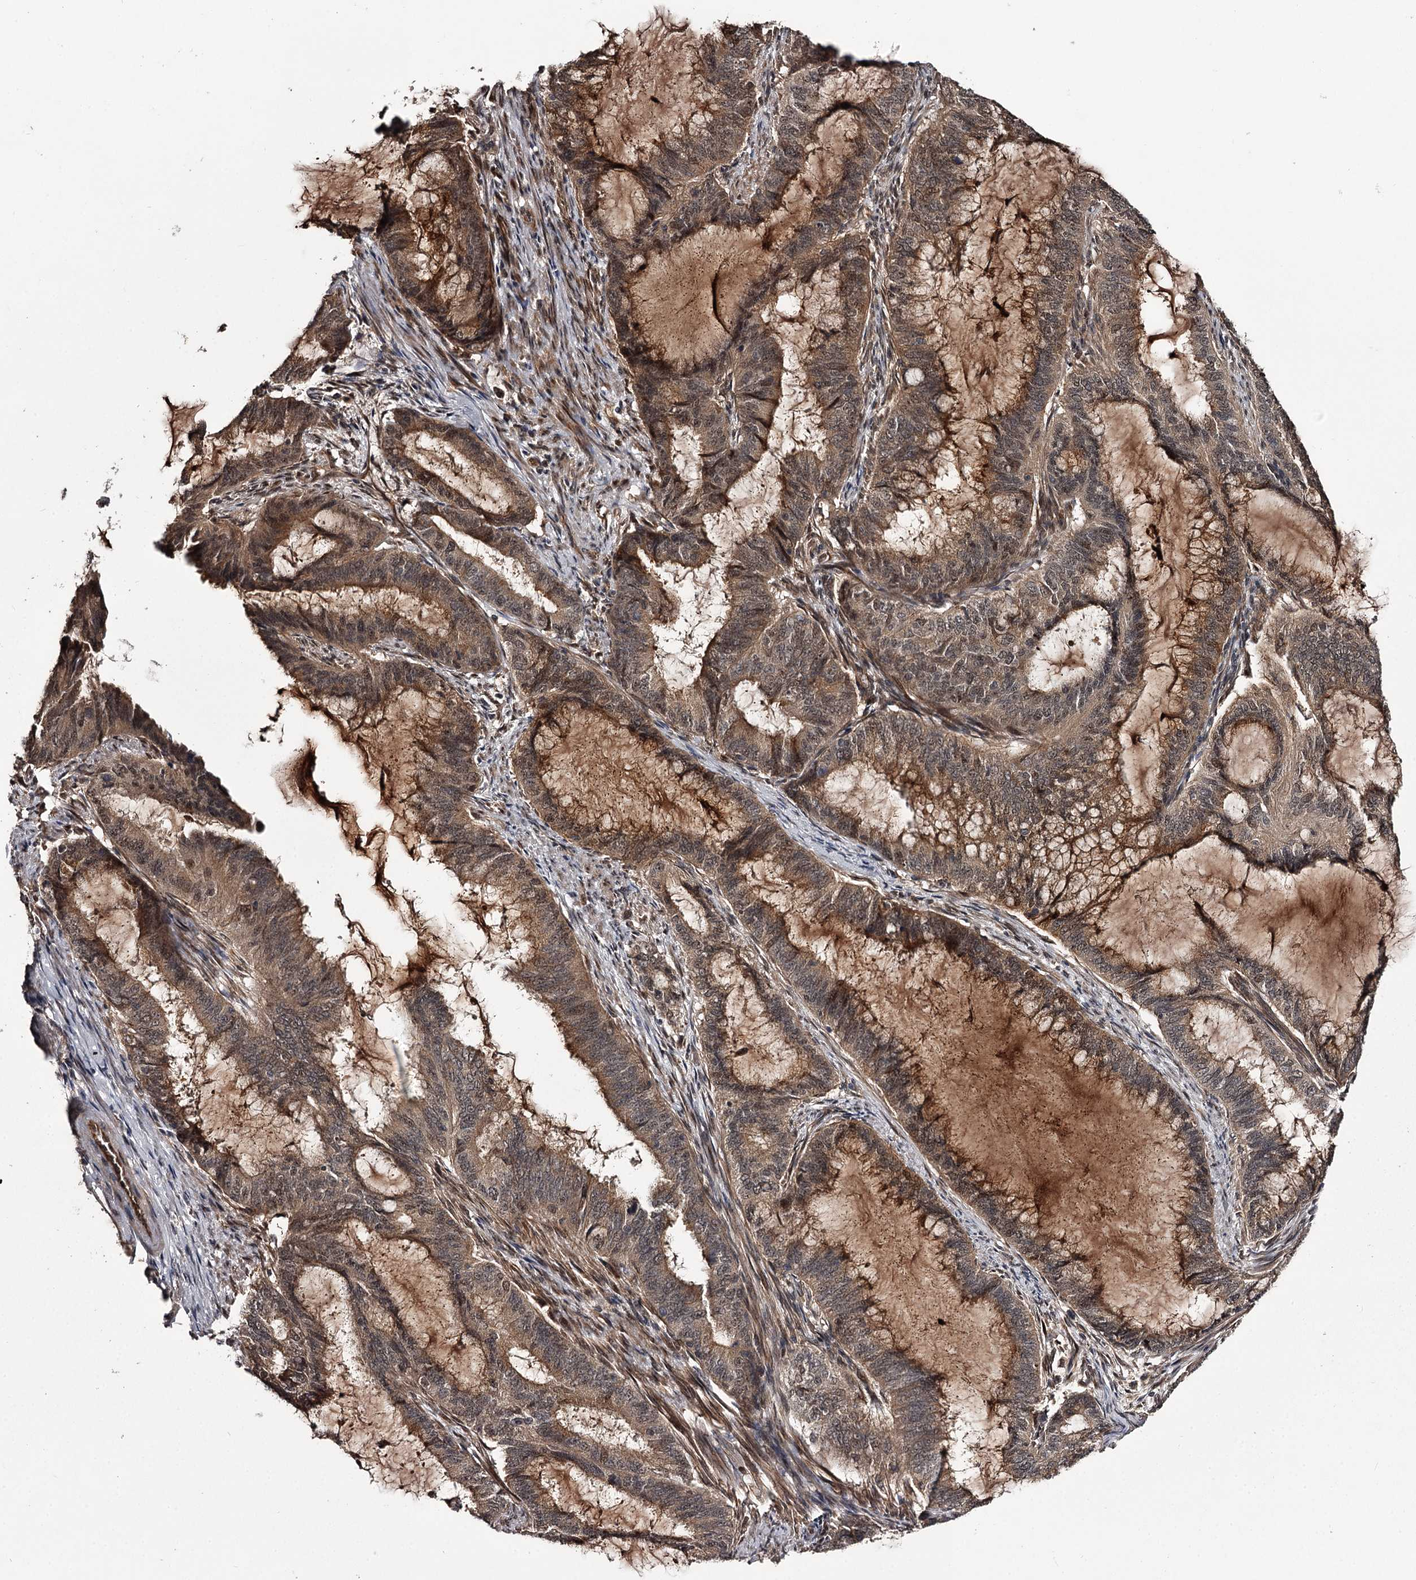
{"staining": {"intensity": "moderate", "quantity": ">75%", "location": "cytoplasmic/membranous"}, "tissue": "endometrial cancer", "cell_type": "Tumor cells", "image_type": "cancer", "snomed": [{"axis": "morphology", "description": "Adenocarcinoma, NOS"}, {"axis": "topography", "description": "Endometrium"}], "caption": "Endometrial cancer (adenocarcinoma) stained with immunohistochemistry demonstrates moderate cytoplasmic/membranous expression in approximately >75% of tumor cells.", "gene": "MAML3", "patient": {"sex": "female", "age": 51}}